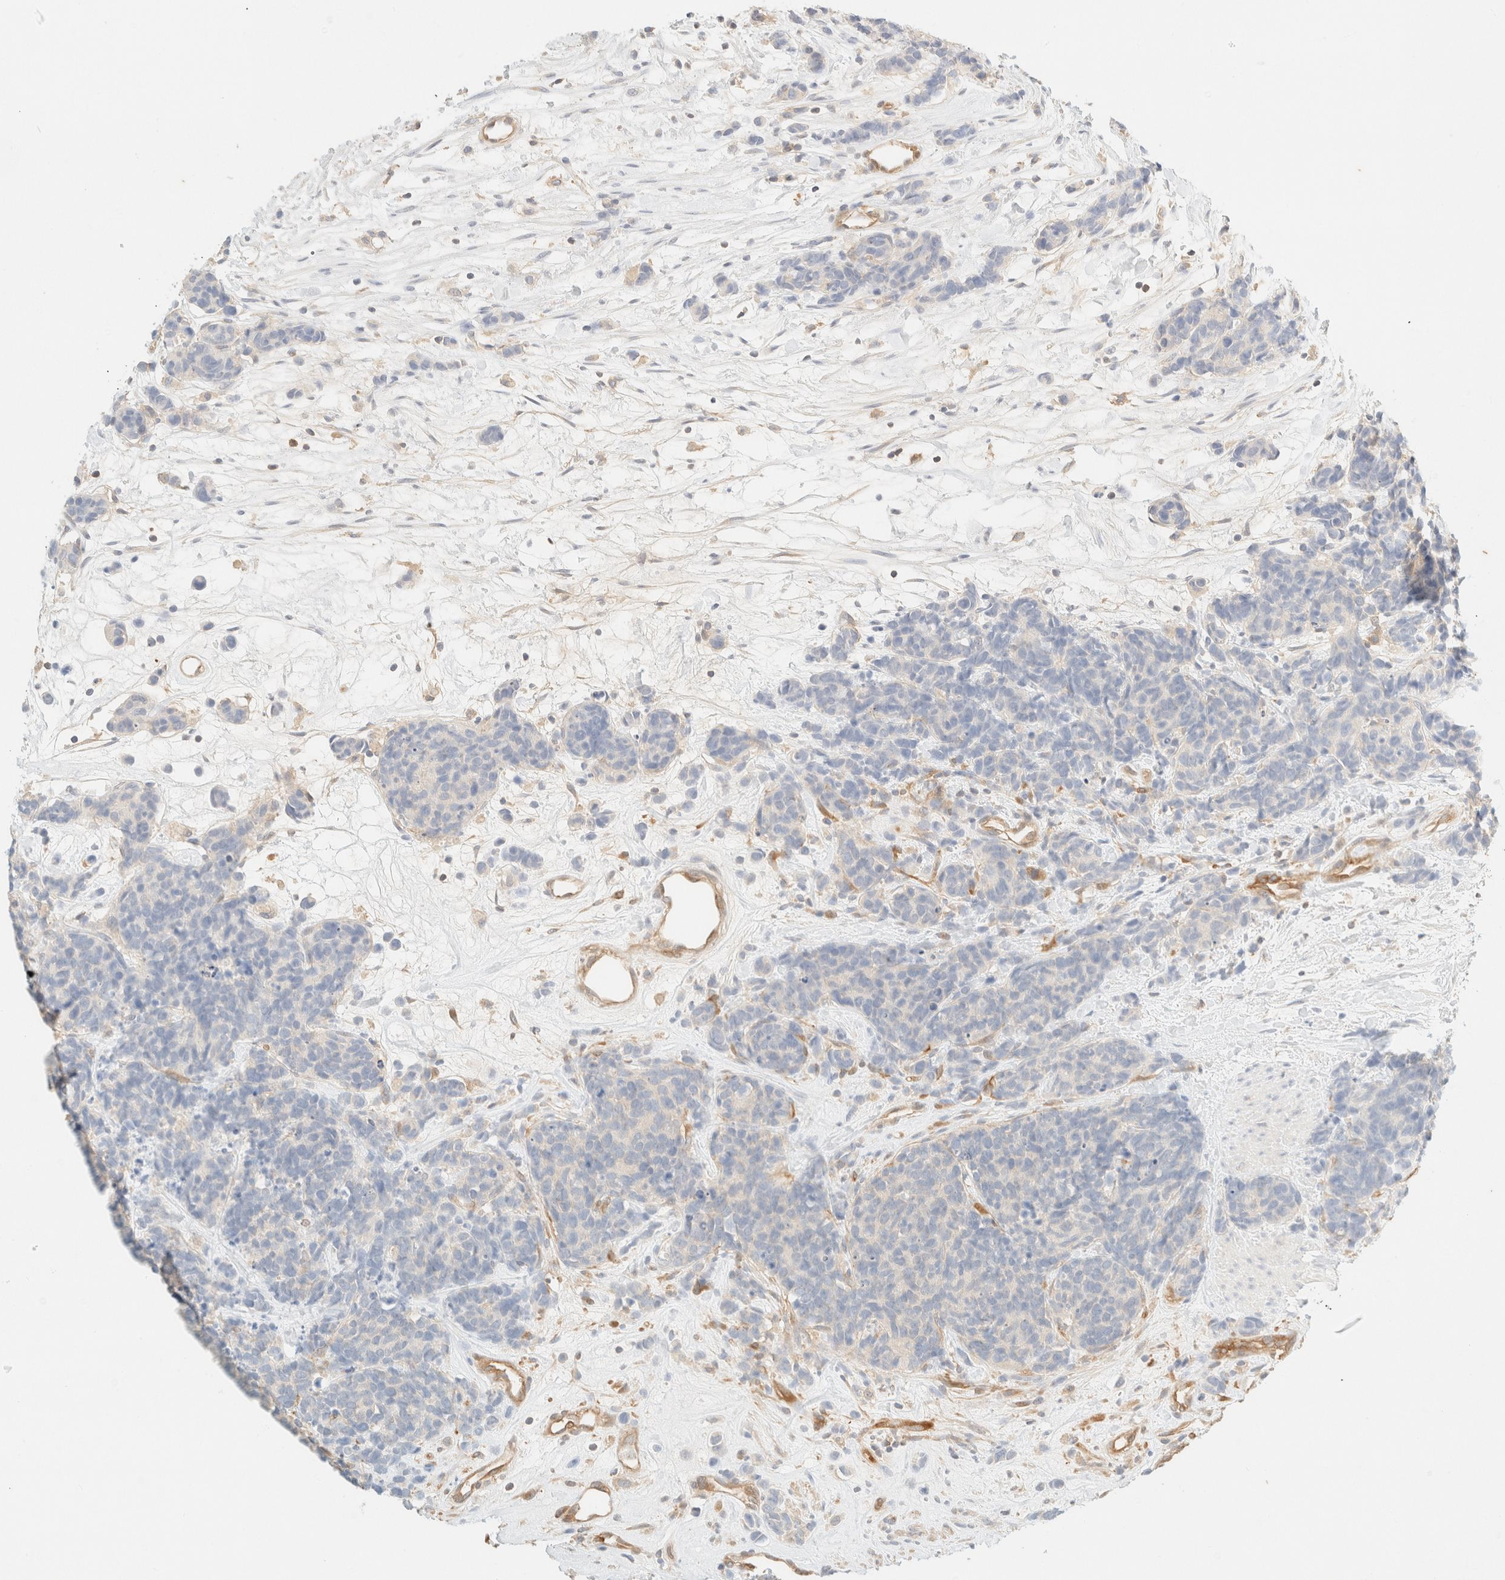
{"staining": {"intensity": "negative", "quantity": "none", "location": "none"}, "tissue": "carcinoid", "cell_type": "Tumor cells", "image_type": "cancer", "snomed": [{"axis": "morphology", "description": "Carcinoma, NOS"}, {"axis": "morphology", "description": "Carcinoid, malignant, NOS"}, {"axis": "topography", "description": "Urinary bladder"}], "caption": "Tumor cells are negative for protein expression in human carcinoid.", "gene": "FHOD1", "patient": {"sex": "male", "age": 57}}